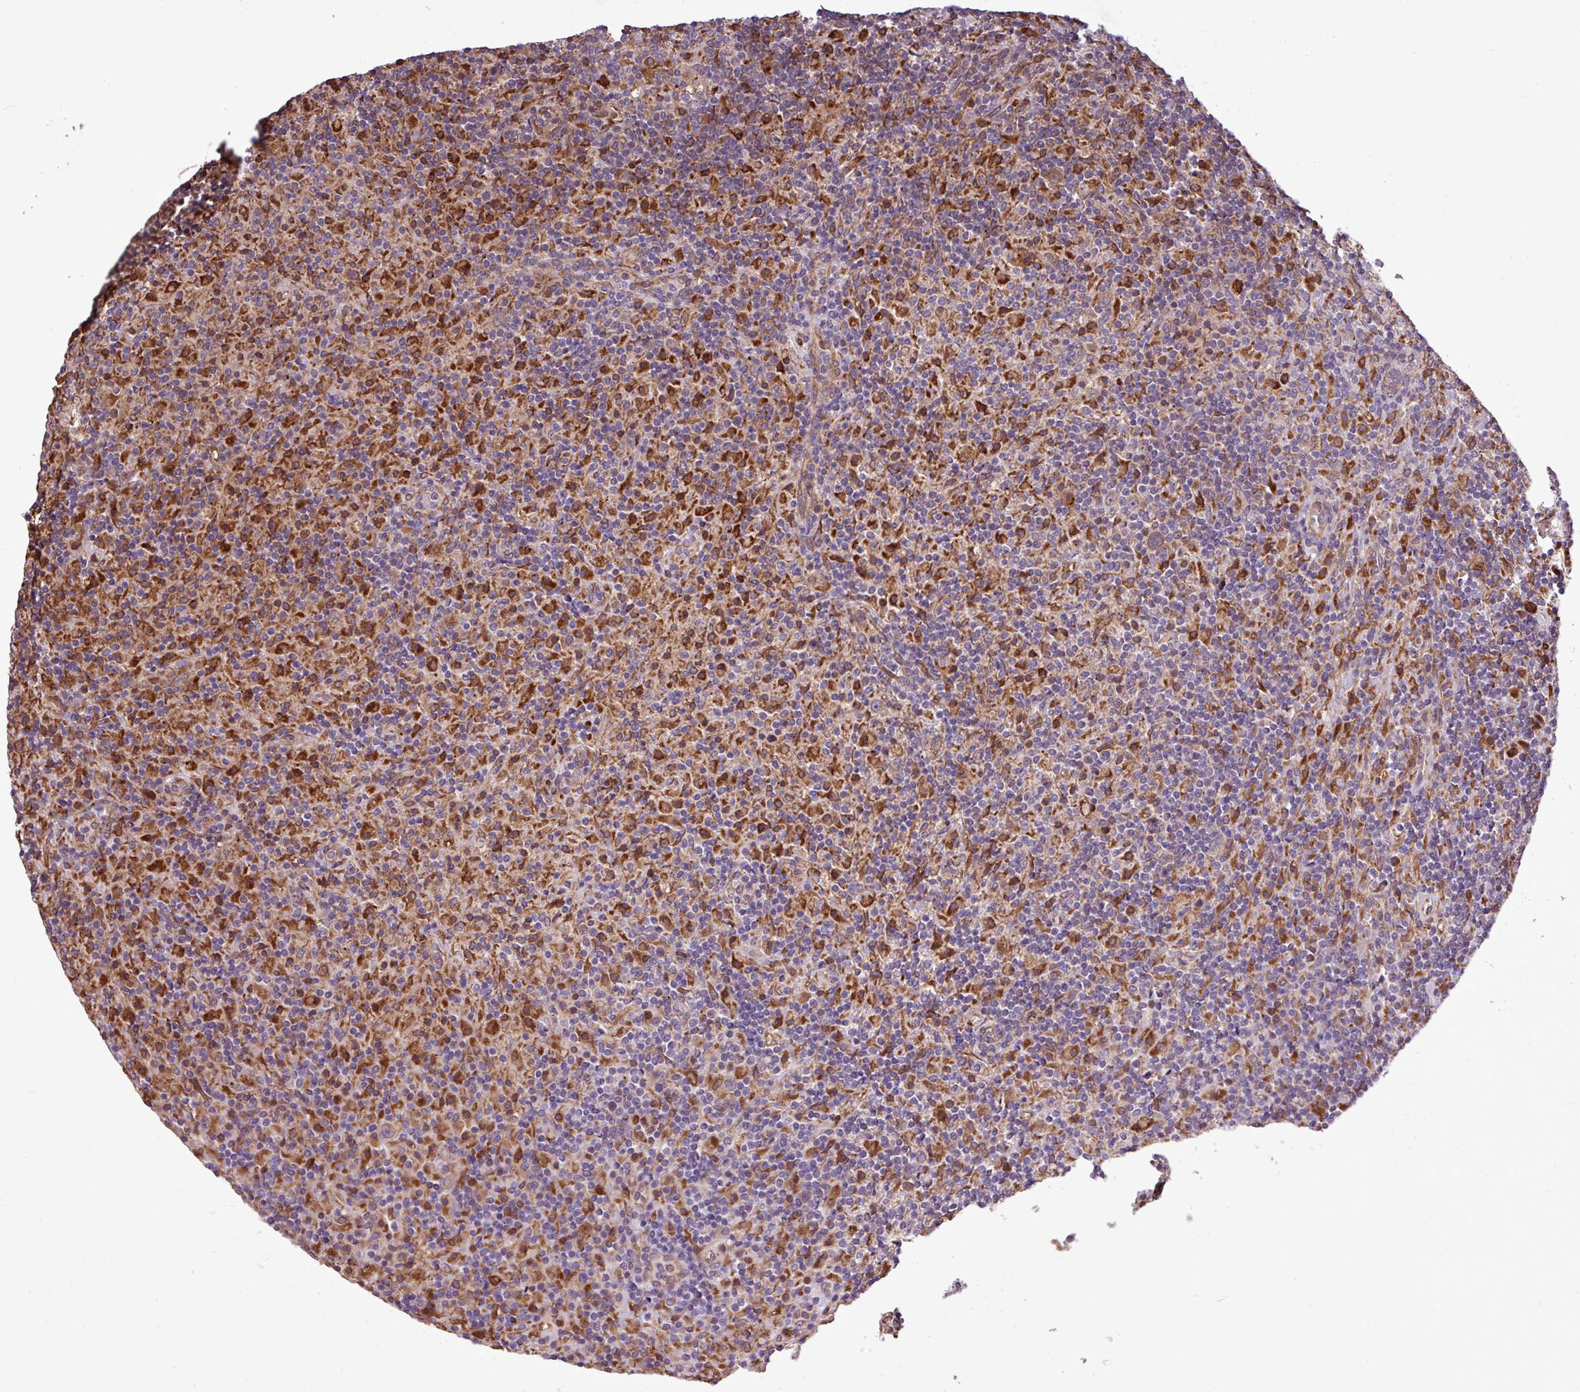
{"staining": {"intensity": "weak", "quantity": "25%-75%", "location": "cytoplasmic/membranous"}, "tissue": "lymphoma", "cell_type": "Tumor cells", "image_type": "cancer", "snomed": [{"axis": "morphology", "description": "Hodgkin's disease, NOS"}, {"axis": "topography", "description": "Lymph node"}], "caption": "Immunohistochemistry photomicrograph of human lymphoma stained for a protein (brown), which demonstrates low levels of weak cytoplasmic/membranous staining in approximately 25%-75% of tumor cells.", "gene": "MEGF6", "patient": {"sex": "male", "age": 70}}